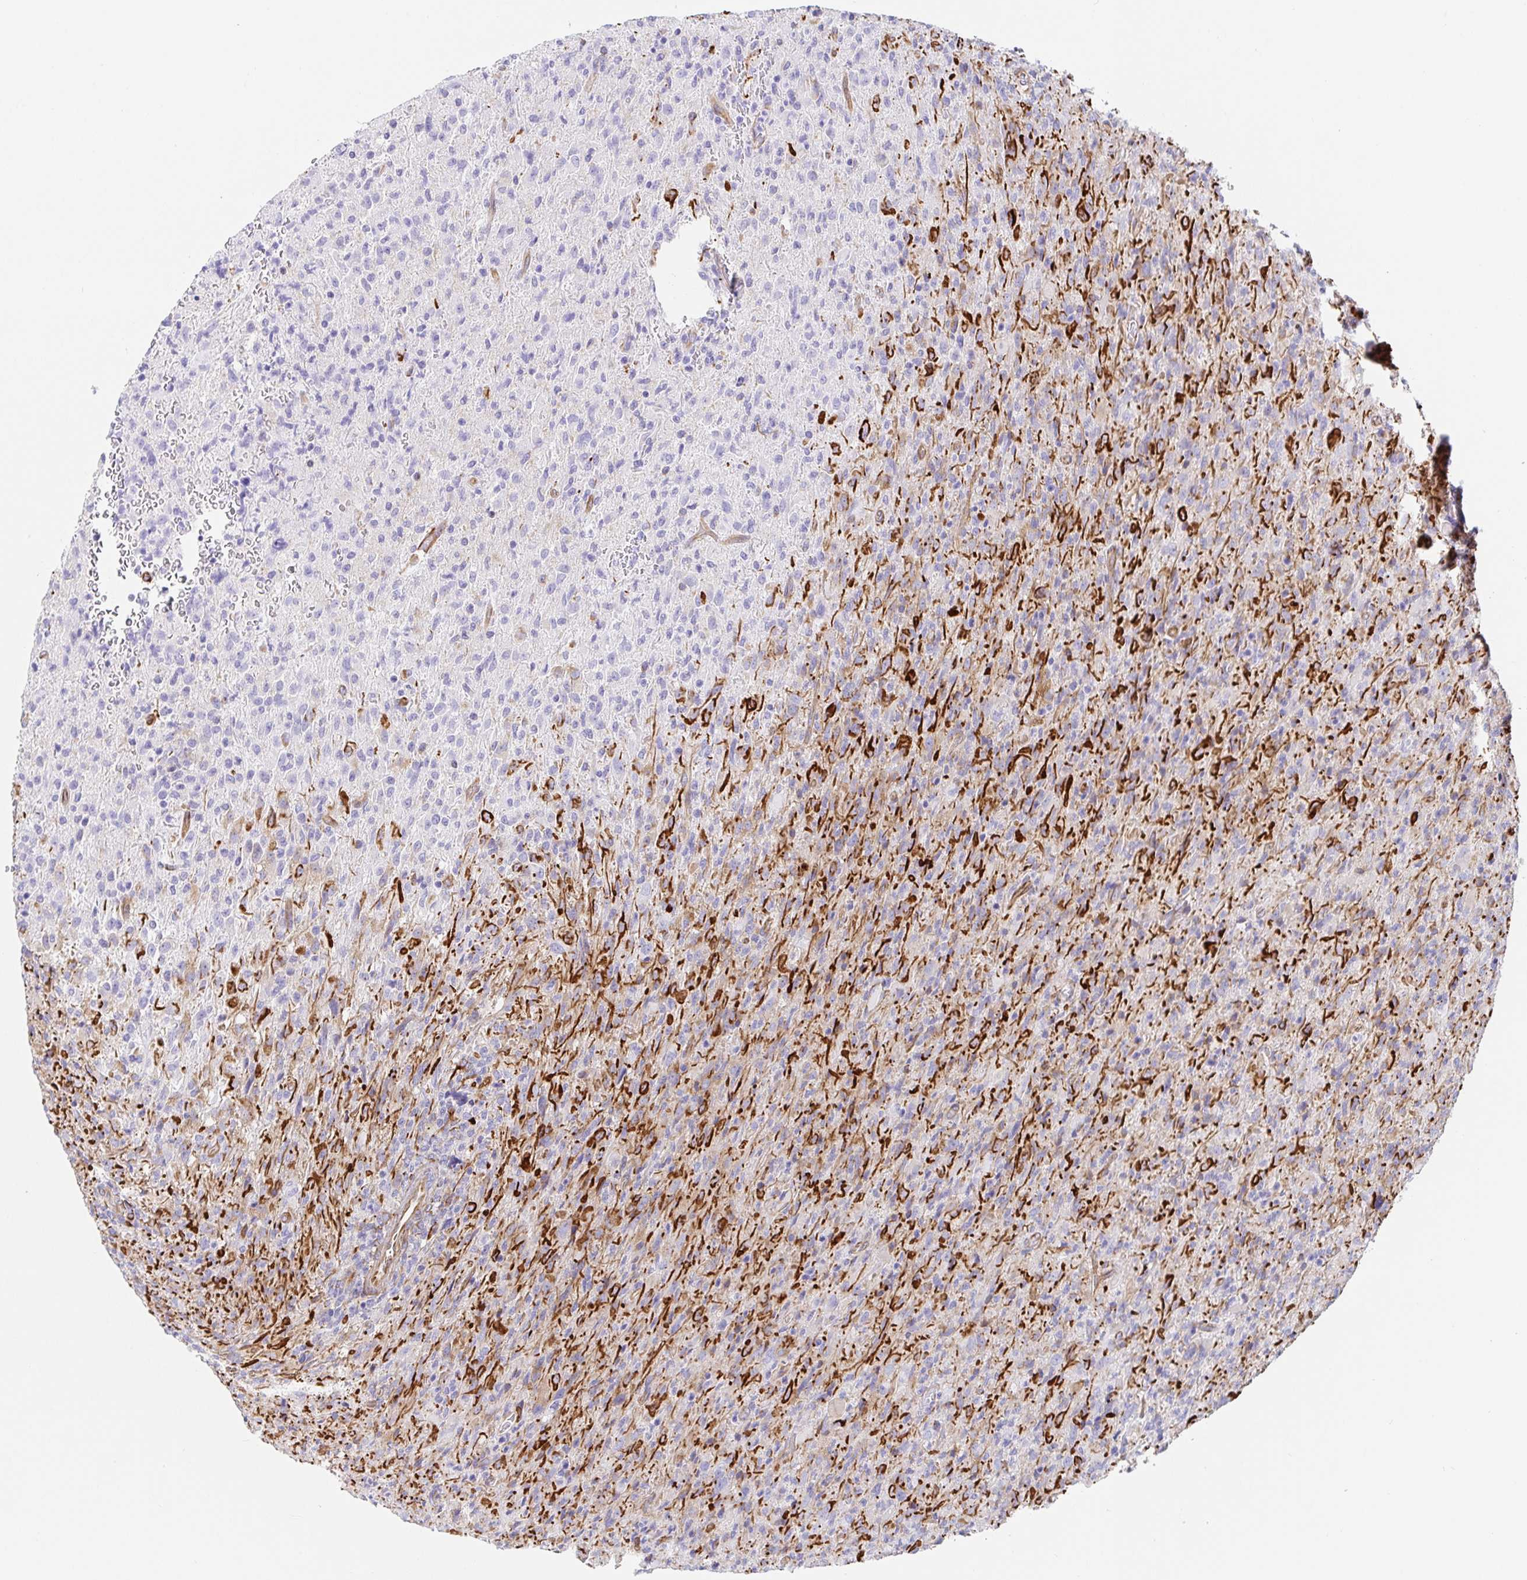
{"staining": {"intensity": "weak", "quantity": "<25%", "location": "cytoplasmic/membranous"}, "tissue": "glioma", "cell_type": "Tumor cells", "image_type": "cancer", "snomed": [{"axis": "morphology", "description": "Glioma, malignant, High grade"}, {"axis": "topography", "description": "Brain"}], "caption": "Malignant glioma (high-grade) was stained to show a protein in brown. There is no significant staining in tumor cells.", "gene": "DOCK1", "patient": {"sex": "male", "age": 68}}